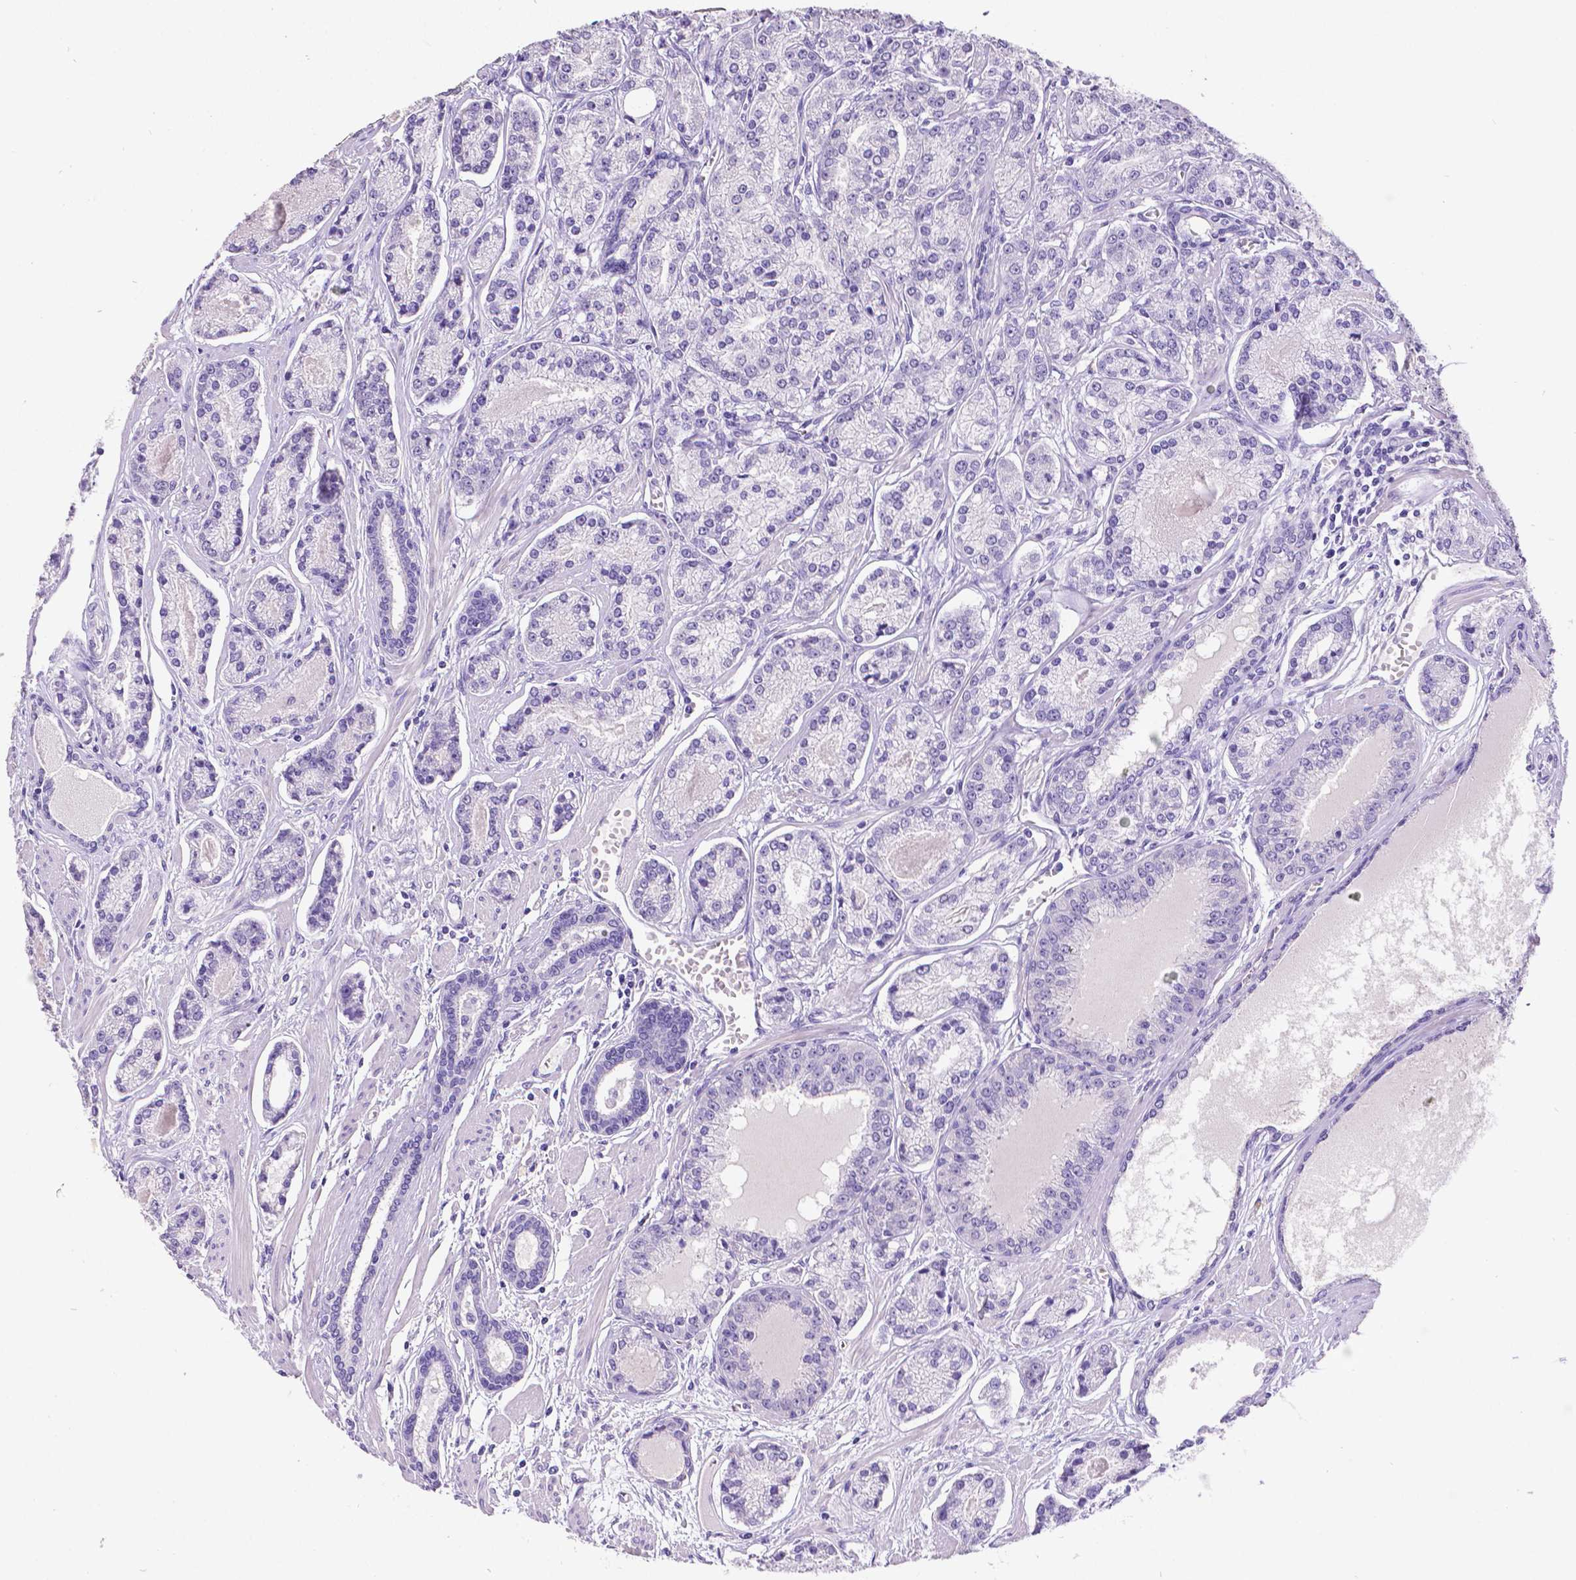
{"staining": {"intensity": "negative", "quantity": "none", "location": "none"}, "tissue": "prostate cancer", "cell_type": "Tumor cells", "image_type": "cancer", "snomed": [{"axis": "morphology", "description": "Adenocarcinoma, NOS"}, {"axis": "topography", "description": "Prostate"}], "caption": "A photomicrograph of prostate cancer (adenocarcinoma) stained for a protein shows no brown staining in tumor cells.", "gene": "SATB2", "patient": {"sex": "male", "age": 64}}